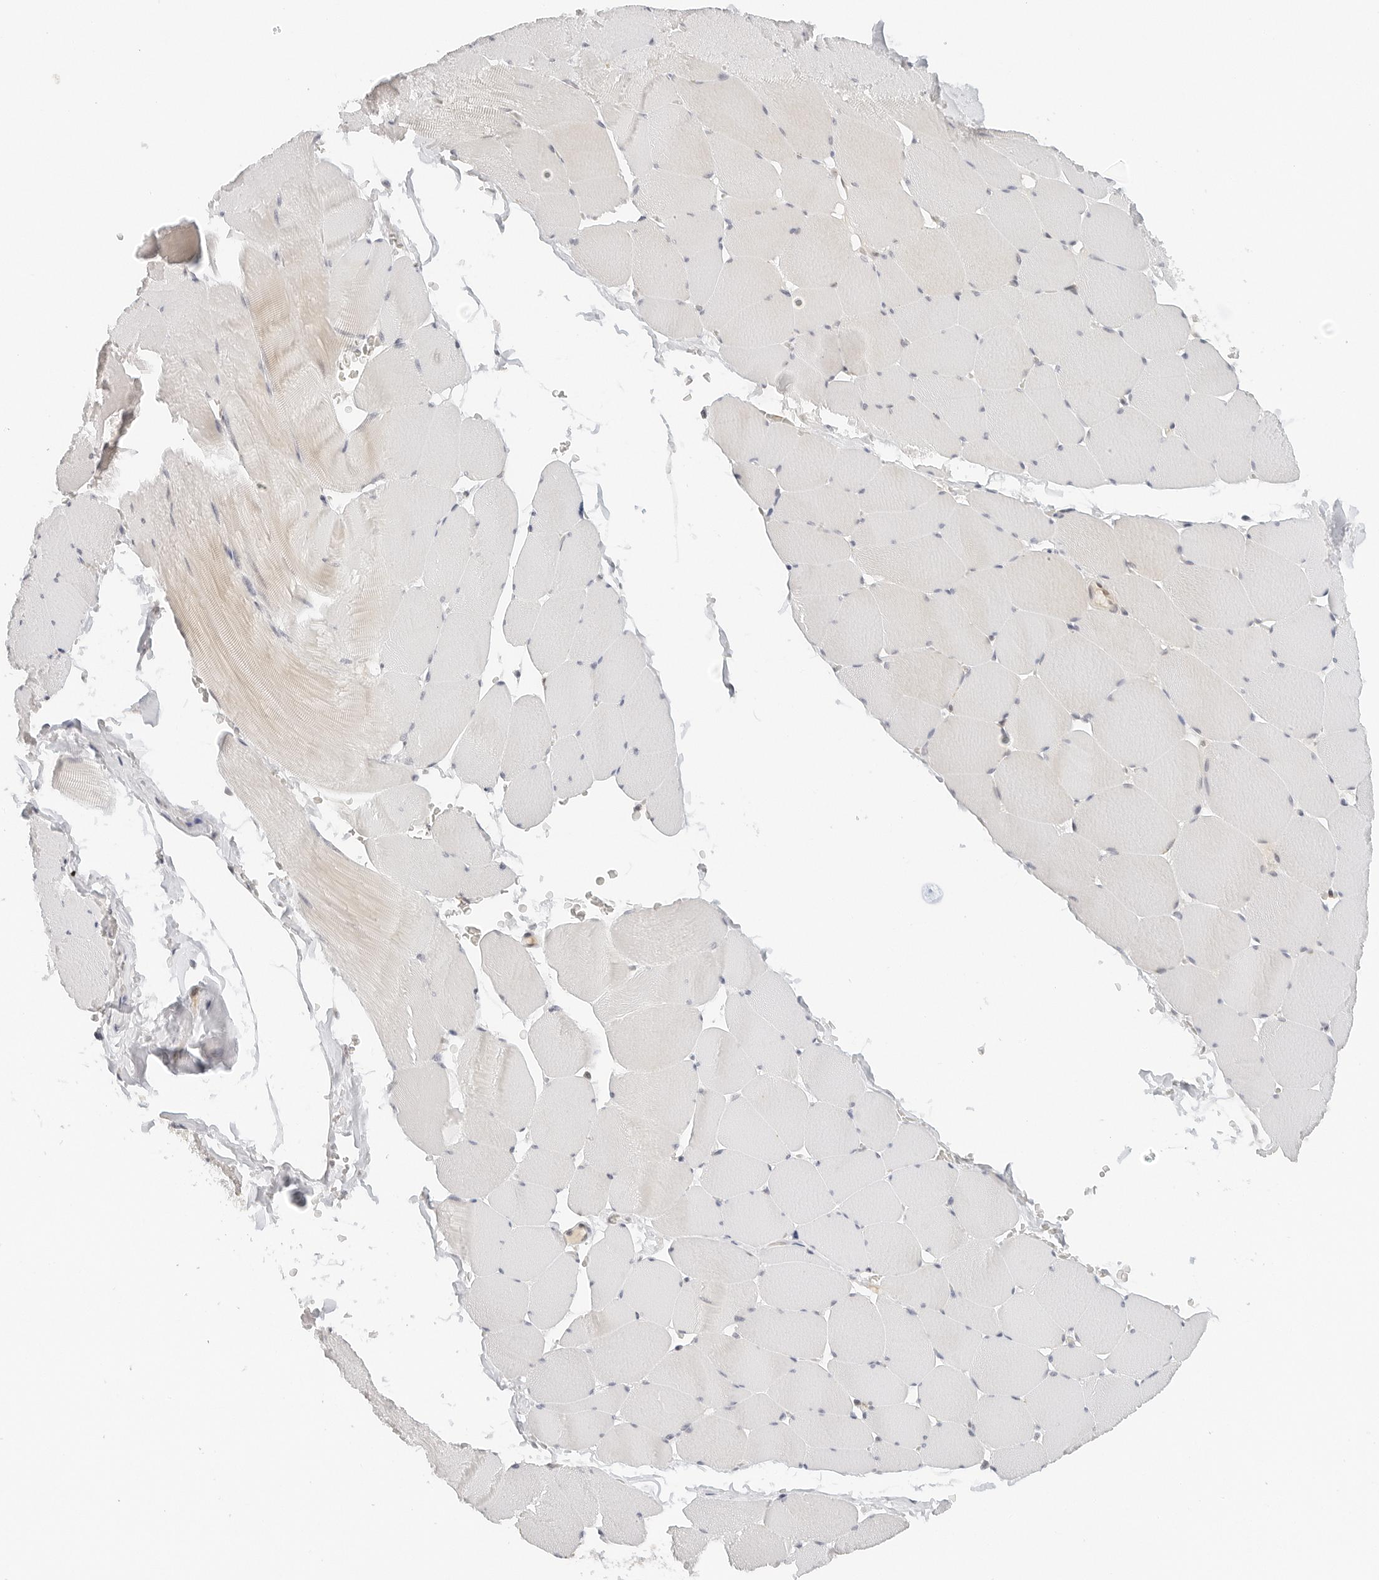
{"staining": {"intensity": "weak", "quantity": "25%-75%", "location": "cytoplasmic/membranous"}, "tissue": "skeletal muscle", "cell_type": "Myocytes", "image_type": "normal", "snomed": [{"axis": "morphology", "description": "Normal tissue, NOS"}, {"axis": "topography", "description": "Skeletal muscle"}], "caption": "Brown immunohistochemical staining in normal skeletal muscle demonstrates weak cytoplasmic/membranous expression in approximately 25%-75% of myocytes. The staining was performed using DAB, with brown indicating positive protein expression. Nuclei are stained blue with hematoxylin.", "gene": "NEO1", "patient": {"sex": "male", "age": 62}}